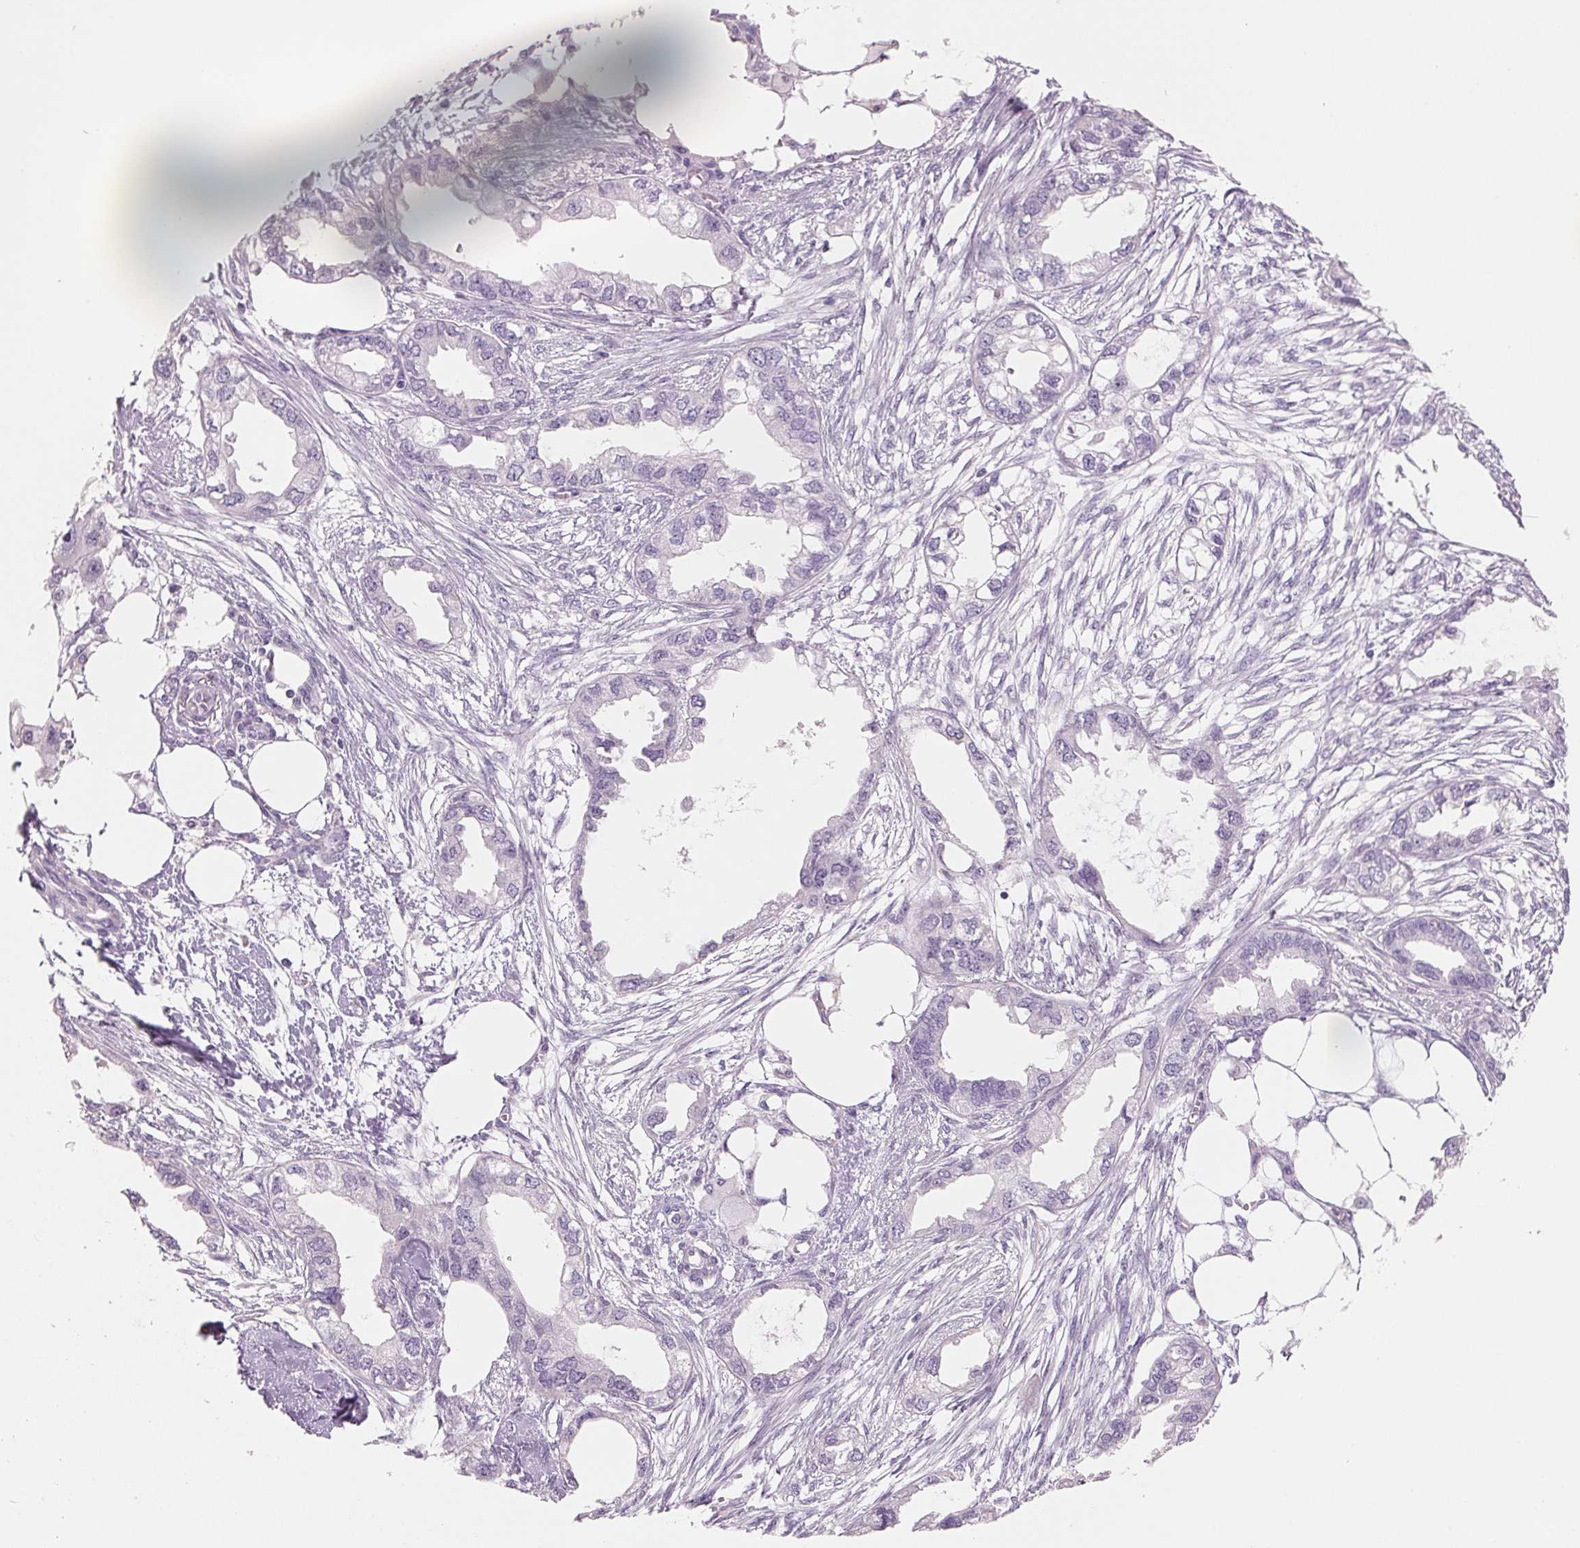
{"staining": {"intensity": "negative", "quantity": "none", "location": "none"}, "tissue": "endometrial cancer", "cell_type": "Tumor cells", "image_type": "cancer", "snomed": [{"axis": "morphology", "description": "Adenocarcinoma, NOS"}, {"axis": "morphology", "description": "Adenocarcinoma, metastatic, NOS"}, {"axis": "topography", "description": "Adipose tissue"}, {"axis": "topography", "description": "Endometrium"}], "caption": "There is no significant positivity in tumor cells of endometrial cancer.", "gene": "FTCD", "patient": {"sex": "female", "age": 67}}